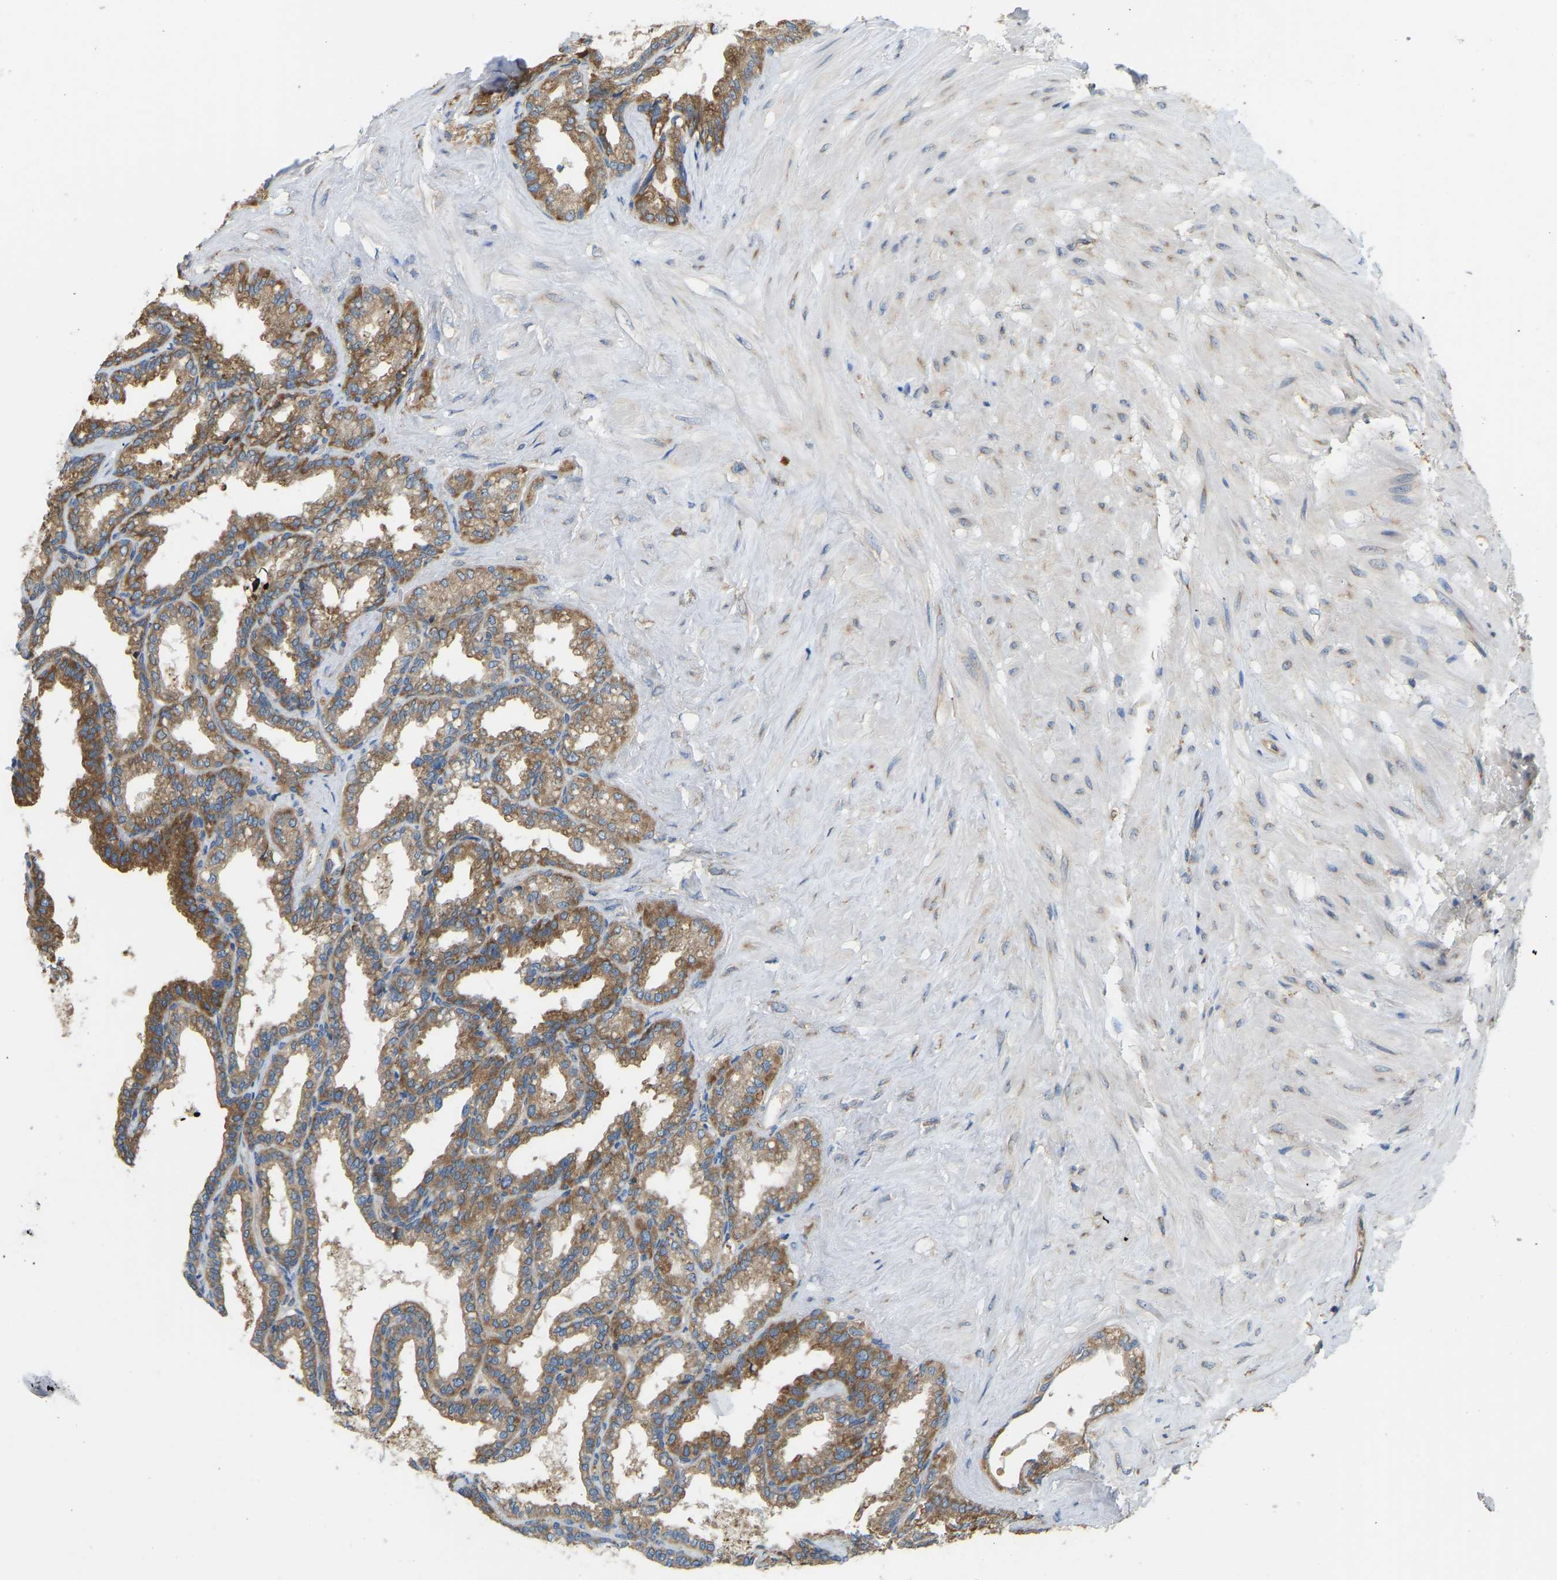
{"staining": {"intensity": "moderate", "quantity": ">75%", "location": "cytoplasmic/membranous"}, "tissue": "seminal vesicle", "cell_type": "Glandular cells", "image_type": "normal", "snomed": [{"axis": "morphology", "description": "Normal tissue, NOS"}, {"axis": "topography", "description": "Seminal veicle"}], "caption": "Glandular cells display moderate cytoplasmic/membranous positivity in about >75% of cells in unremarkable seminal vesicle.", "gene": "RPS6KB2", "patient": {"sex": "male", "age": 46}}